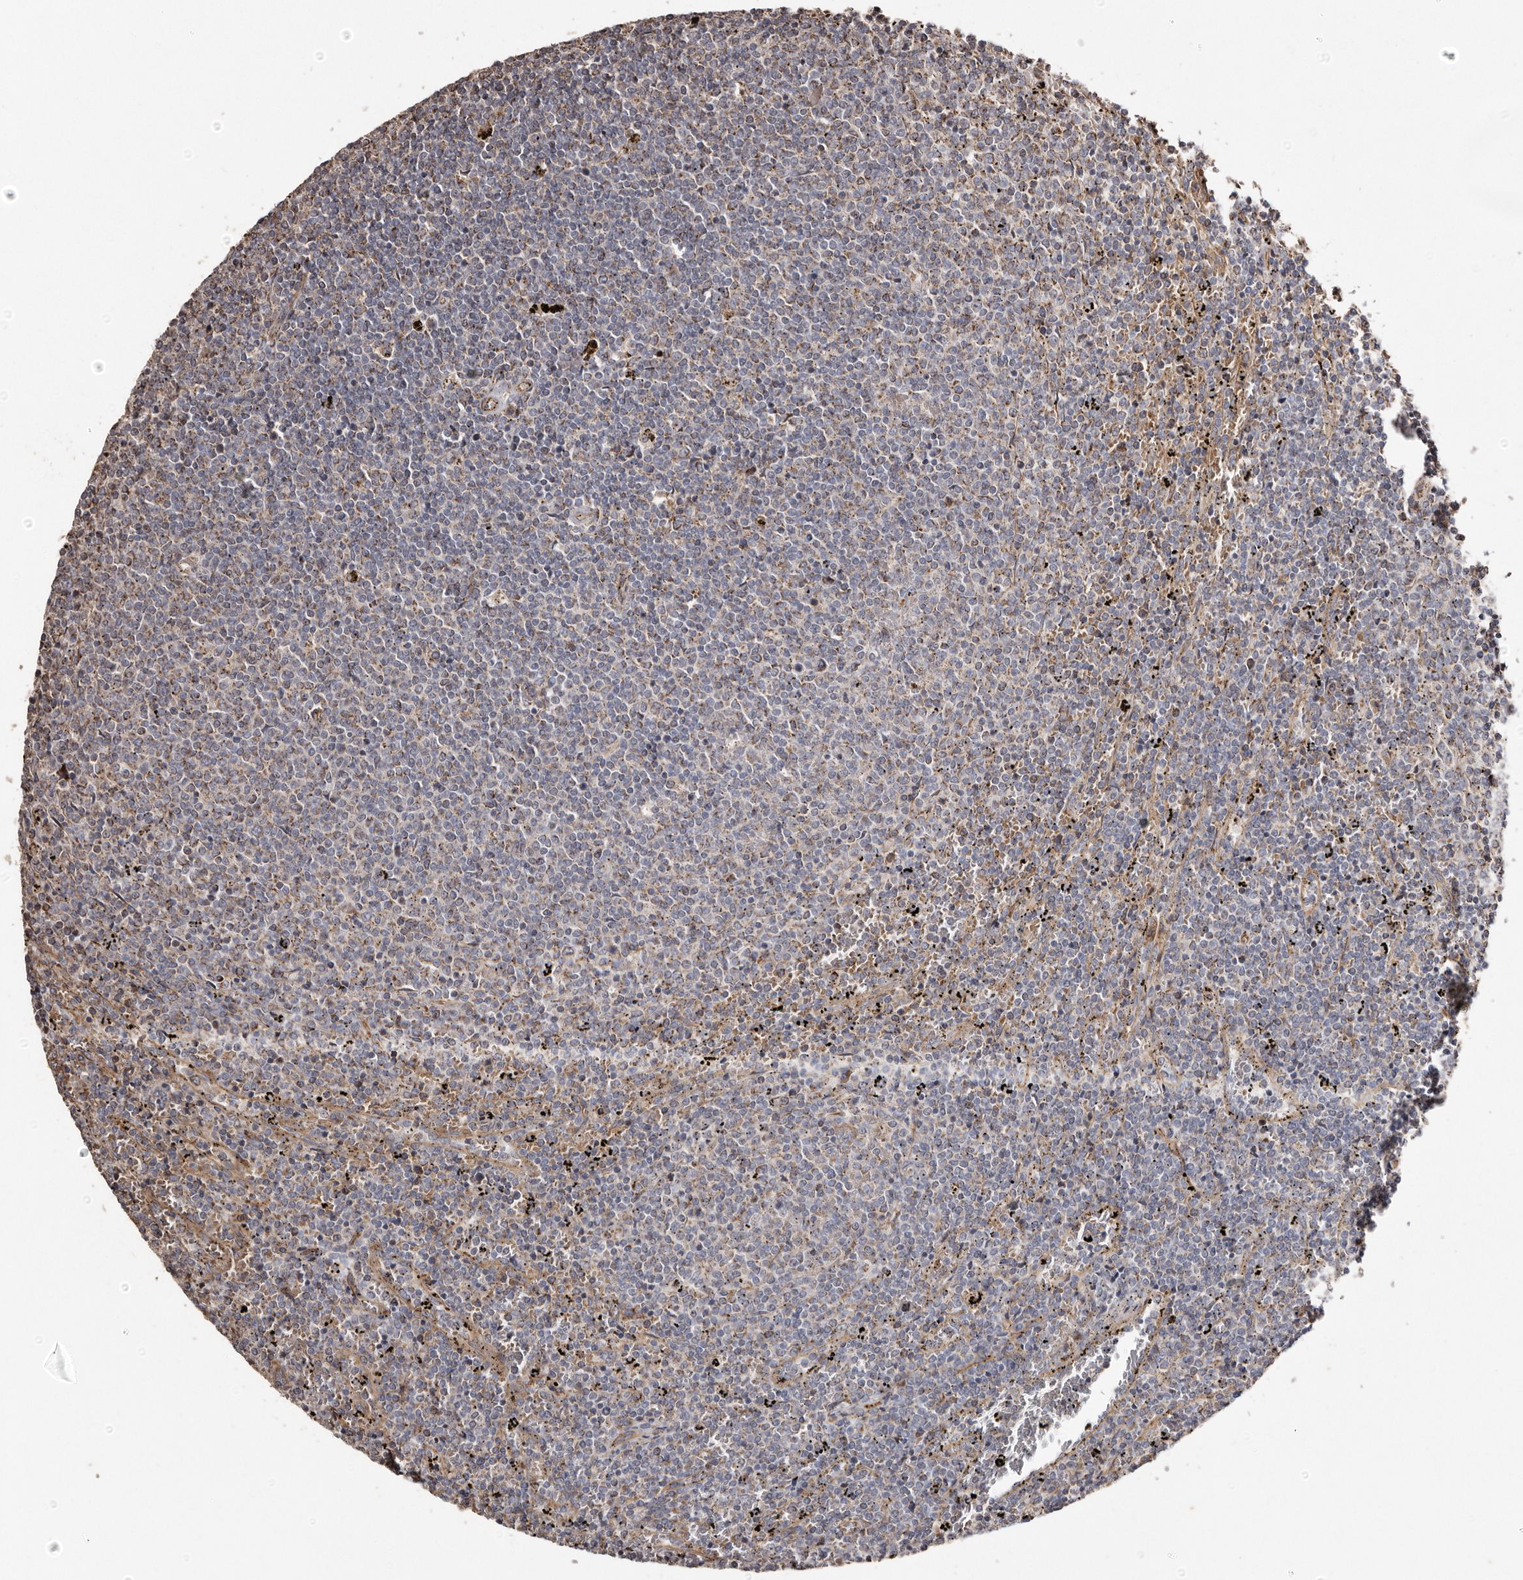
{"staining": {"intensity": "weak", "quantity": "25%-75%", "location": "cytoplasmic/membranous"}, "tissue": "lymphoma", "cell_type": "Tumor cells", "image_type": "cancer", "snomed": [{"axis": "morphology", "description": "Malignant lymphoma, non-Hodgkin's type, Low grade"}, {"axis": "topography", "description": "Spleen"}], "caption": "Protein positivity by immunohistochemistry exhibits weak cytoplasmic/membranous positivity in approximately 25%-75% of tumor cells in lymphoma. Using DAB (brown) and hematoxylin (blue) stains, captured at high magnification using brightfield microscopy.", "gene": "MACC1", "patient": {"sex": "female", "age": 50}}